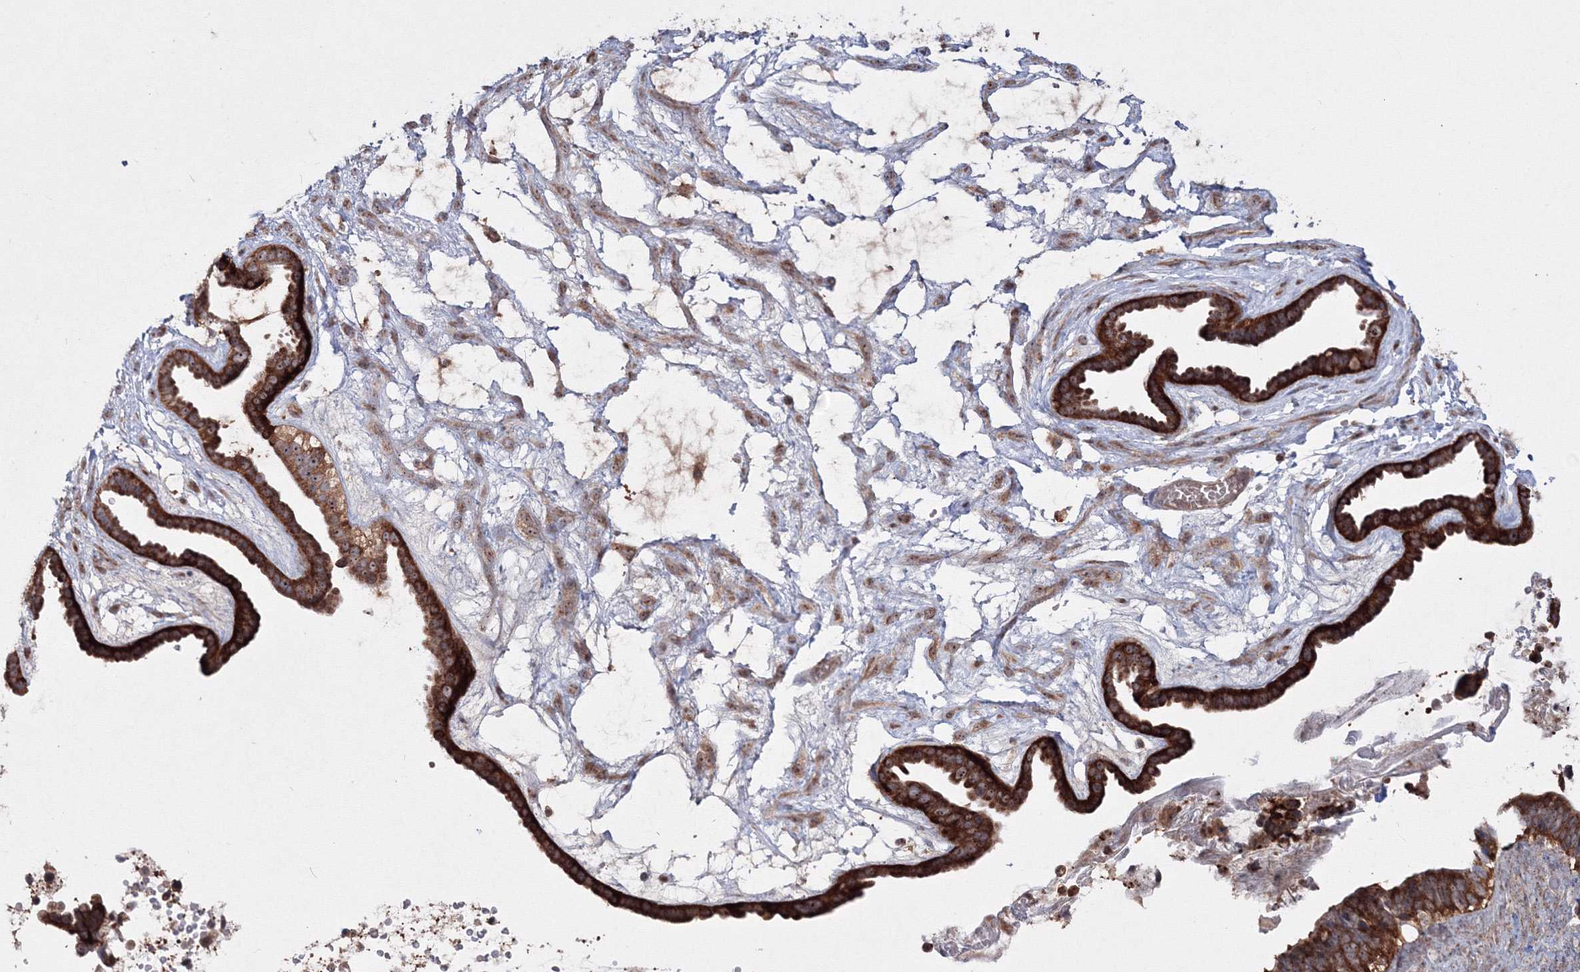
{"staining": {"intensity": "strong", "quantity": ">75%", "location": "cytoplasmic/membranous"}, "tissue": "ovarian cancer", "cell_type": "Tumor cells", "image_type": "cancer", "snomed": [{"axis": "morphology", "description": "Cystadenocarcinoma, serous, NOS"}, {"axis": "topography", "description": "Ovary"}], "caption": "Strong cytoplasmic/membranous positivity for a protein is present in about >75% of tumor cells of ovarian cancer using IHC.", "gene": "PEX13", "patient": {"sex": "female", "age": 56}}